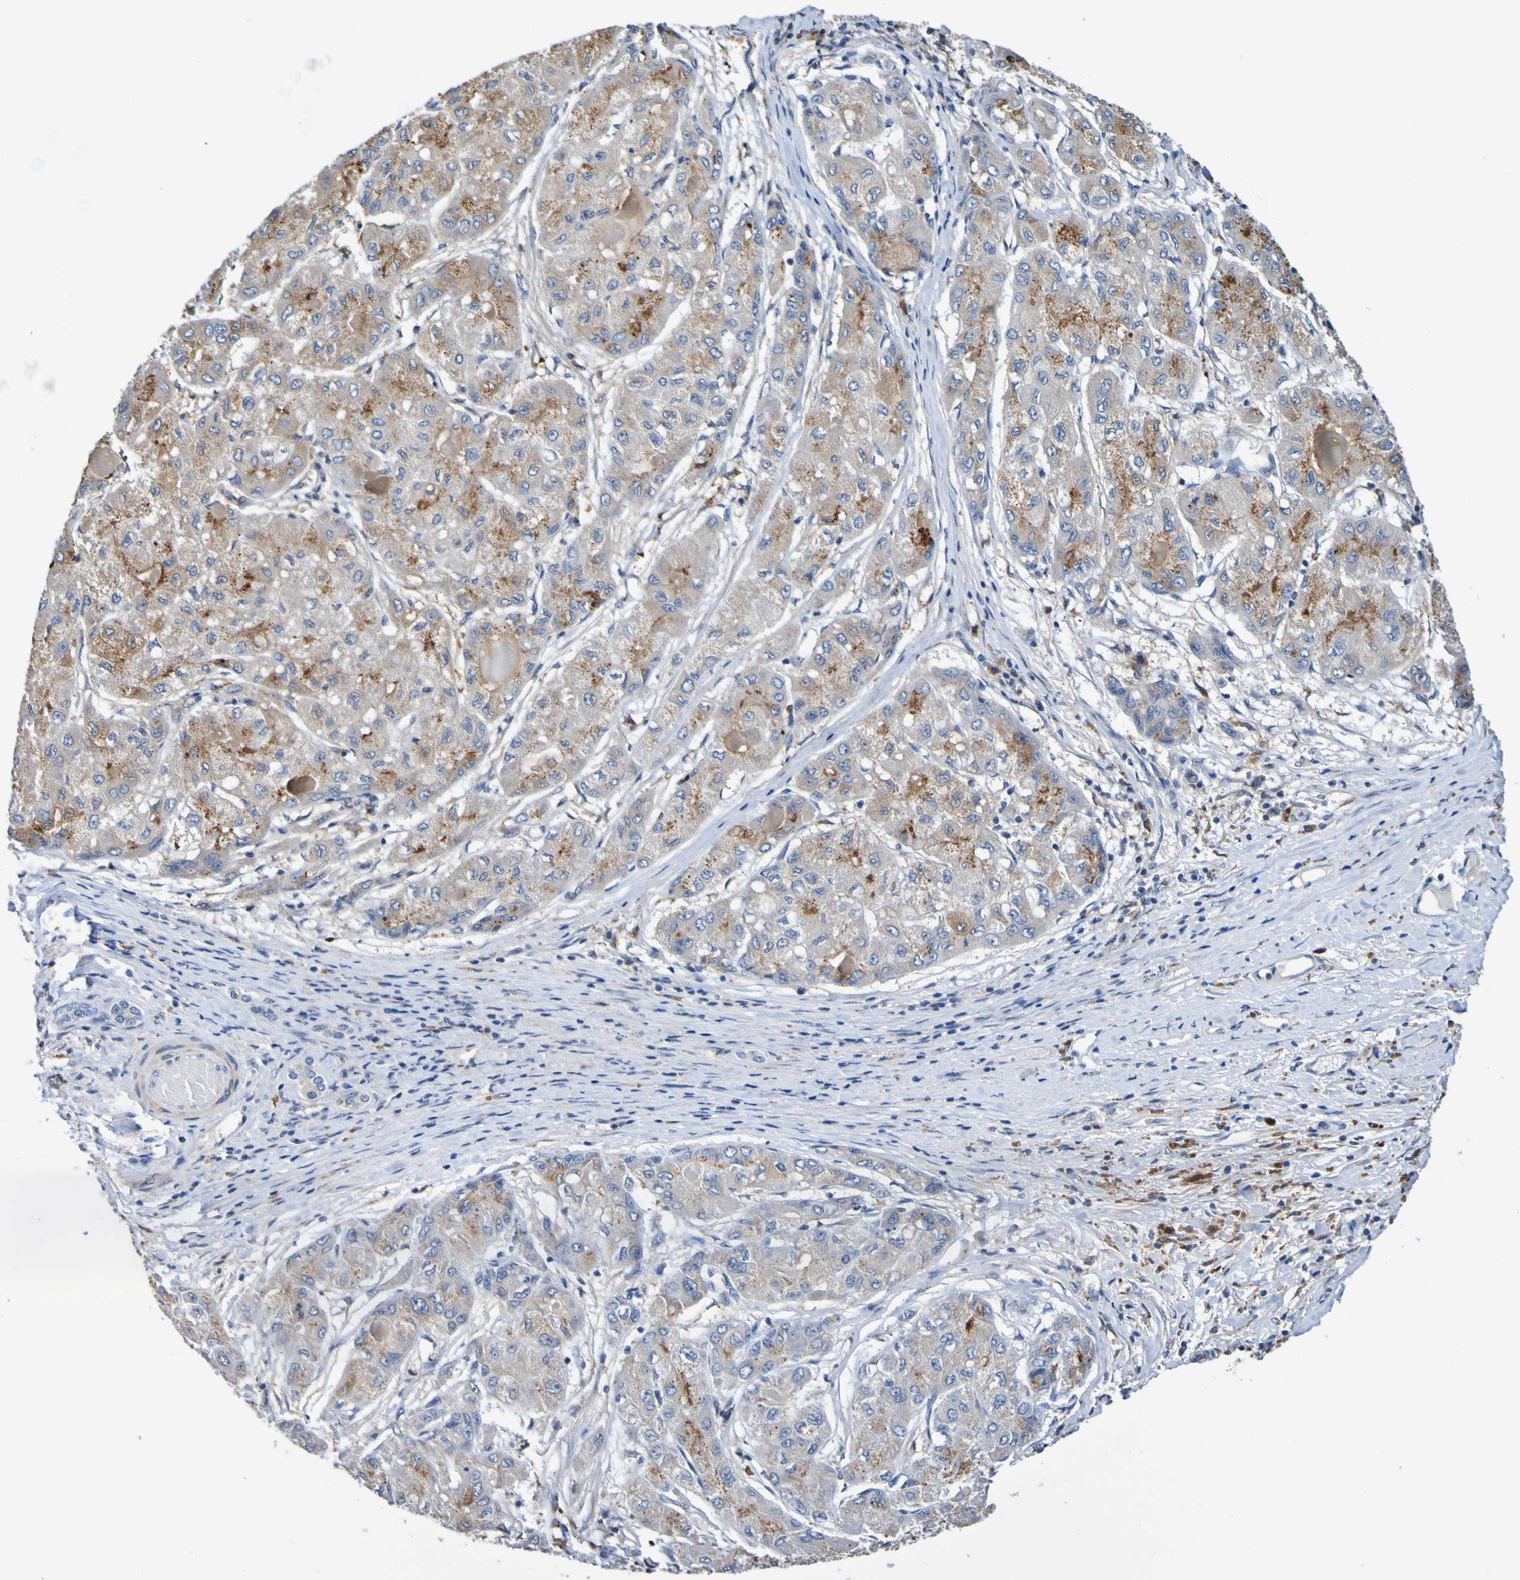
{"staining": {"intensity": "moderate", "quantity": ">75%", "location": "cytoplasmic/membranous"}, "tissue": "liver cancer", "cell_type": "Tumor cells", "image_type": "cancer", "snomed": [{"axis": "morphology", "description": "Carcinoma, Hepatocellular, NOS"}, {"axis": "topography", "description": "Liver"}], "caption": "Liver cancer (hepatocellular carcinoma) stained for a protein displays moderate cytoplasmic/membranous positivity in tumor cells.", "gene": "METAP2", "patient": {"sex": "male", "age": 80}}